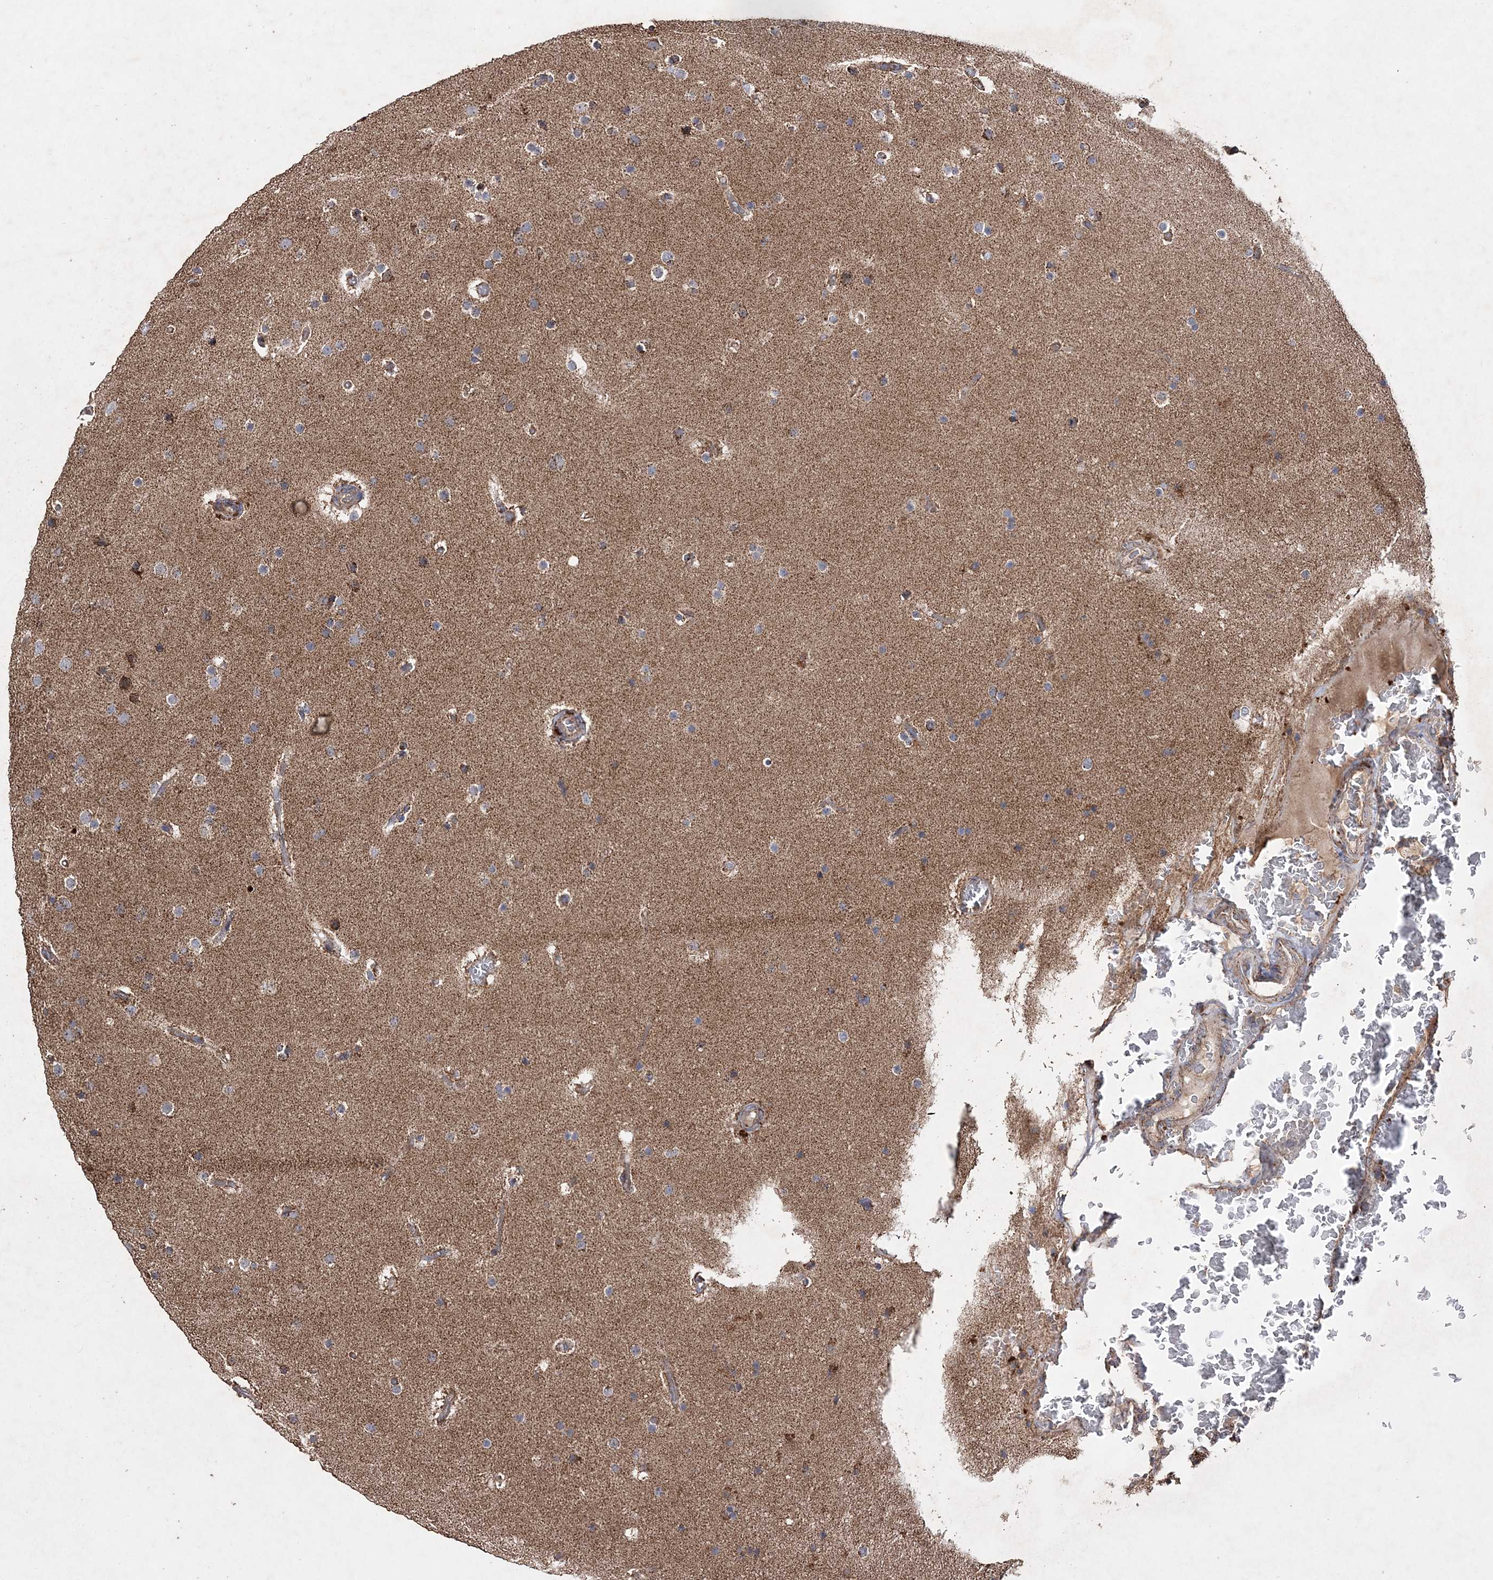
{"staining": {"intensity": "weak", "quantity": "25%-75%", "location": "cytoplasmic/membranous"}, "tissue": "glioma", "cell_type": "Tumor cells", "image_type": "cancer", "snomed": [{"axis": "morphology", "description": "Glioma, malignant, High grade"}, {"axis": "topography", "description": "Cerebral cortex"}], "caption": "Approximately 25%-75% of tumor cells in malignant high-grade glioma reveal weak cytoplasmic/membranous protein positivity as visualized by brown immunohistochemical staining.", "gene": "POC5", "patient": {"sex": "female", "age": 36}}